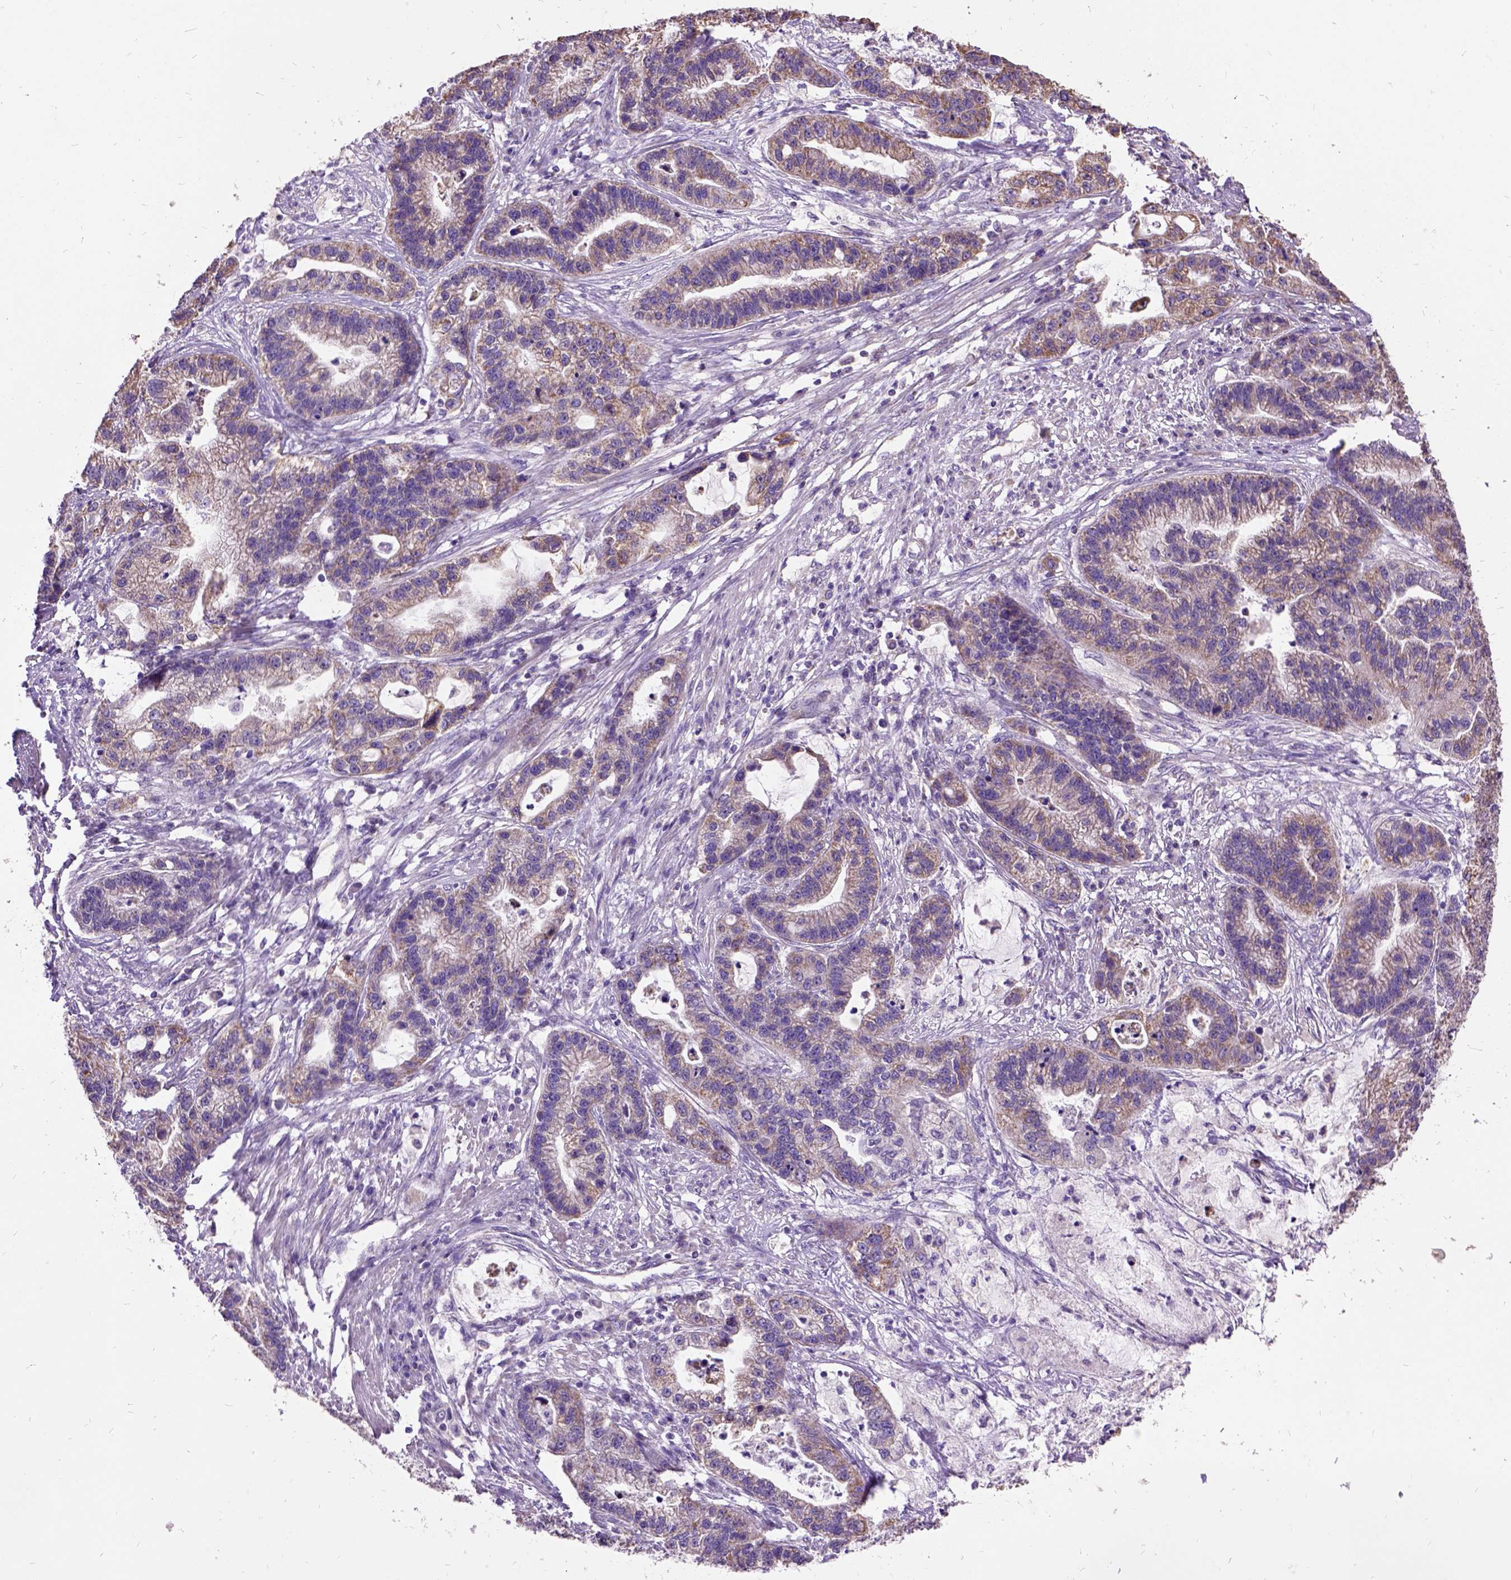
{"staining": {"intensity": "moderate", "quantity": "25%-75%", "location": "cytoplasmic/membranous"}, "tissue": "stomach cancer", "cell_type": "Tumor cells", "image_type": "cancer", "snomed": [{"axis": "morphology", "description": "Adenocarcinoma, NOS"}, {"axis": "topography", "description": "Stomach"}], "caption": "Approximately 25%-75% of tumor cells in human stomach adenocarcinoma demonstrate moderate cytoplasmic/membranous protein expression as visualized by brown immunohistochemical staining.", "gene": "DQX1", "patient": {"sex": "male", "age": 83}}